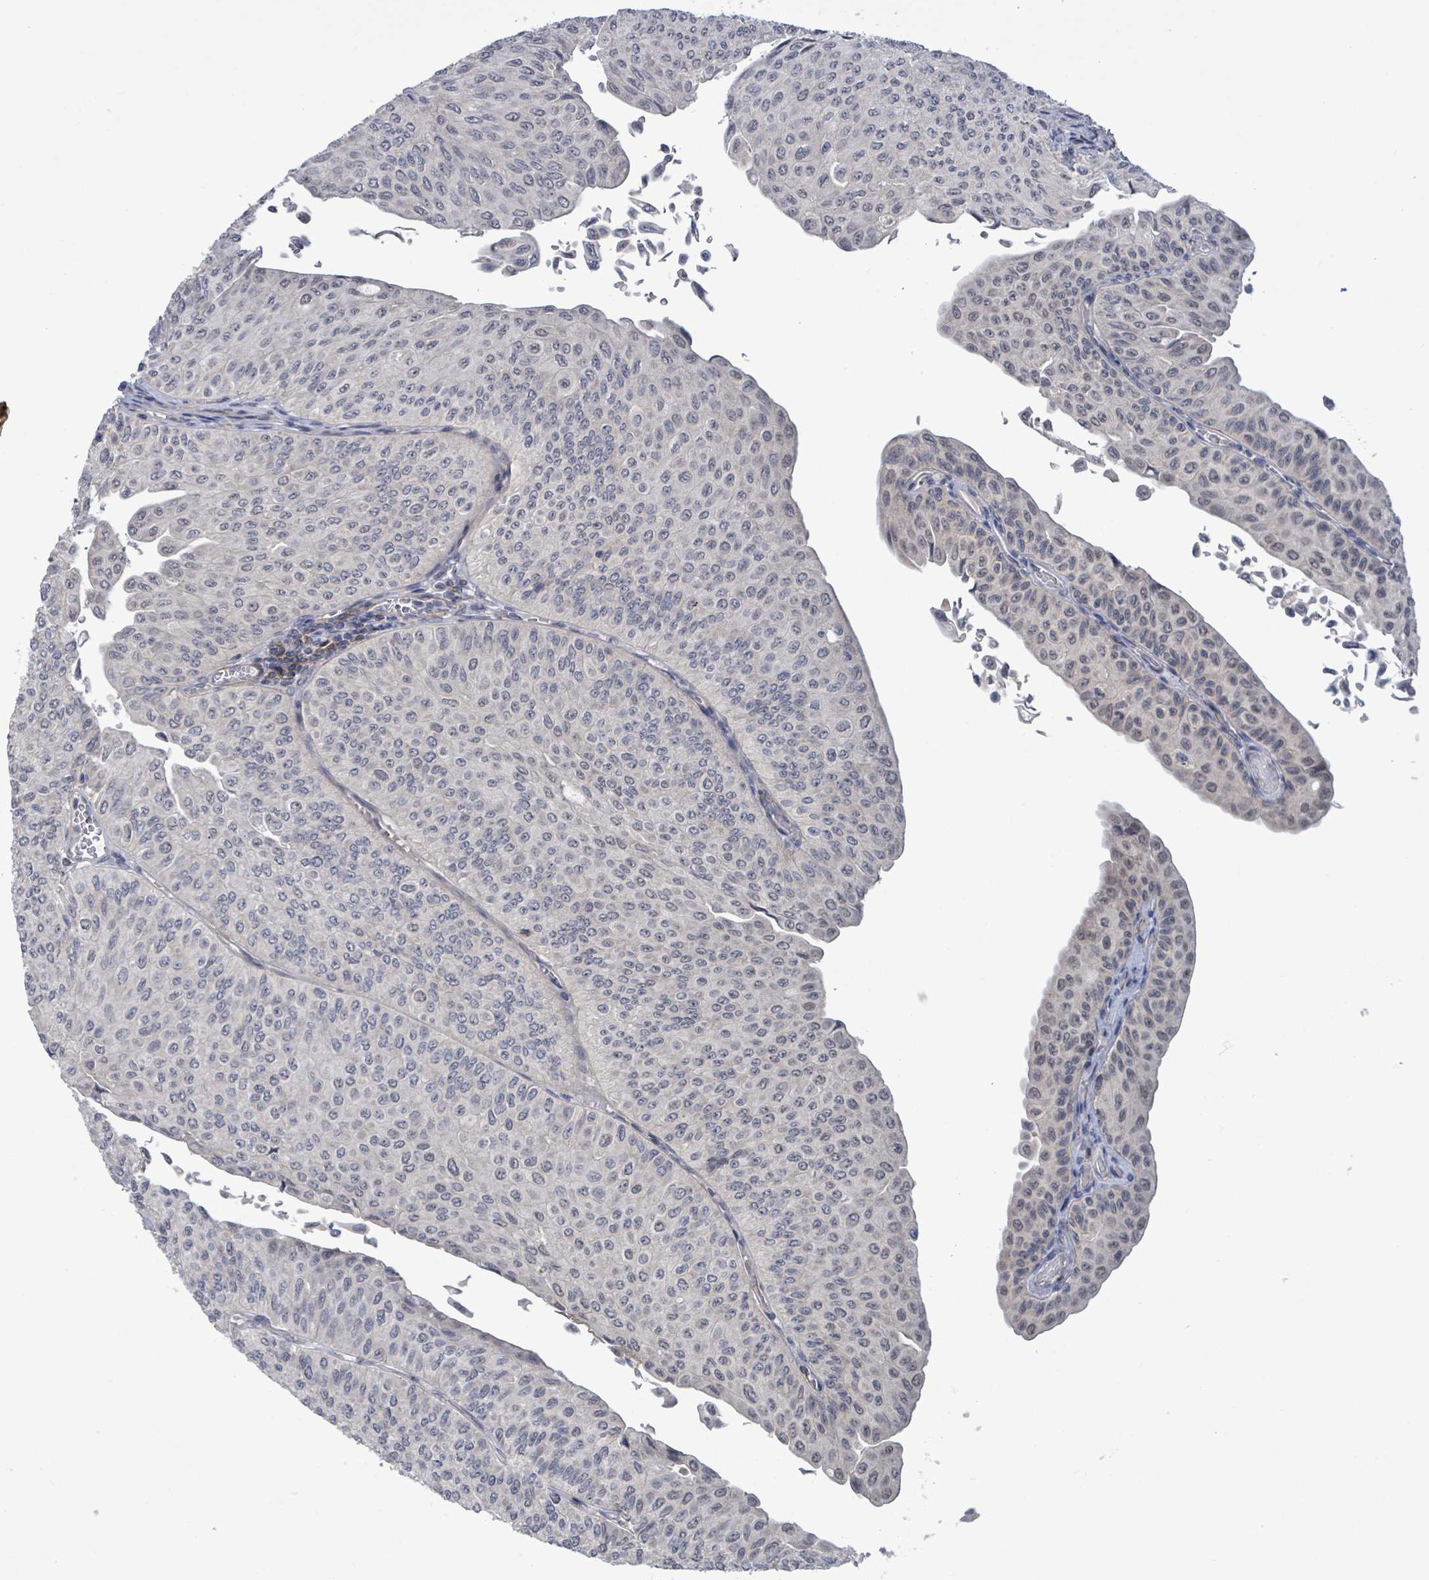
{"staining": {"intensity": "negative", "quantity": "none", "location": "none"}, "tissue": "urothelial cancer", "cell_type": "Tumor cells", "image_type": "cancer", "snomed": [{"axis": "morphology", "description": "Urothelial carcinoma, NOS"}, {"axis": "topography", "description": "Urinary bladder"}], "caption": "There is no significant expression in tumor cells of transitional cell carcinoma.", "gene": "AMMECR1", "patient": {"sex": "male", "age": 59}}